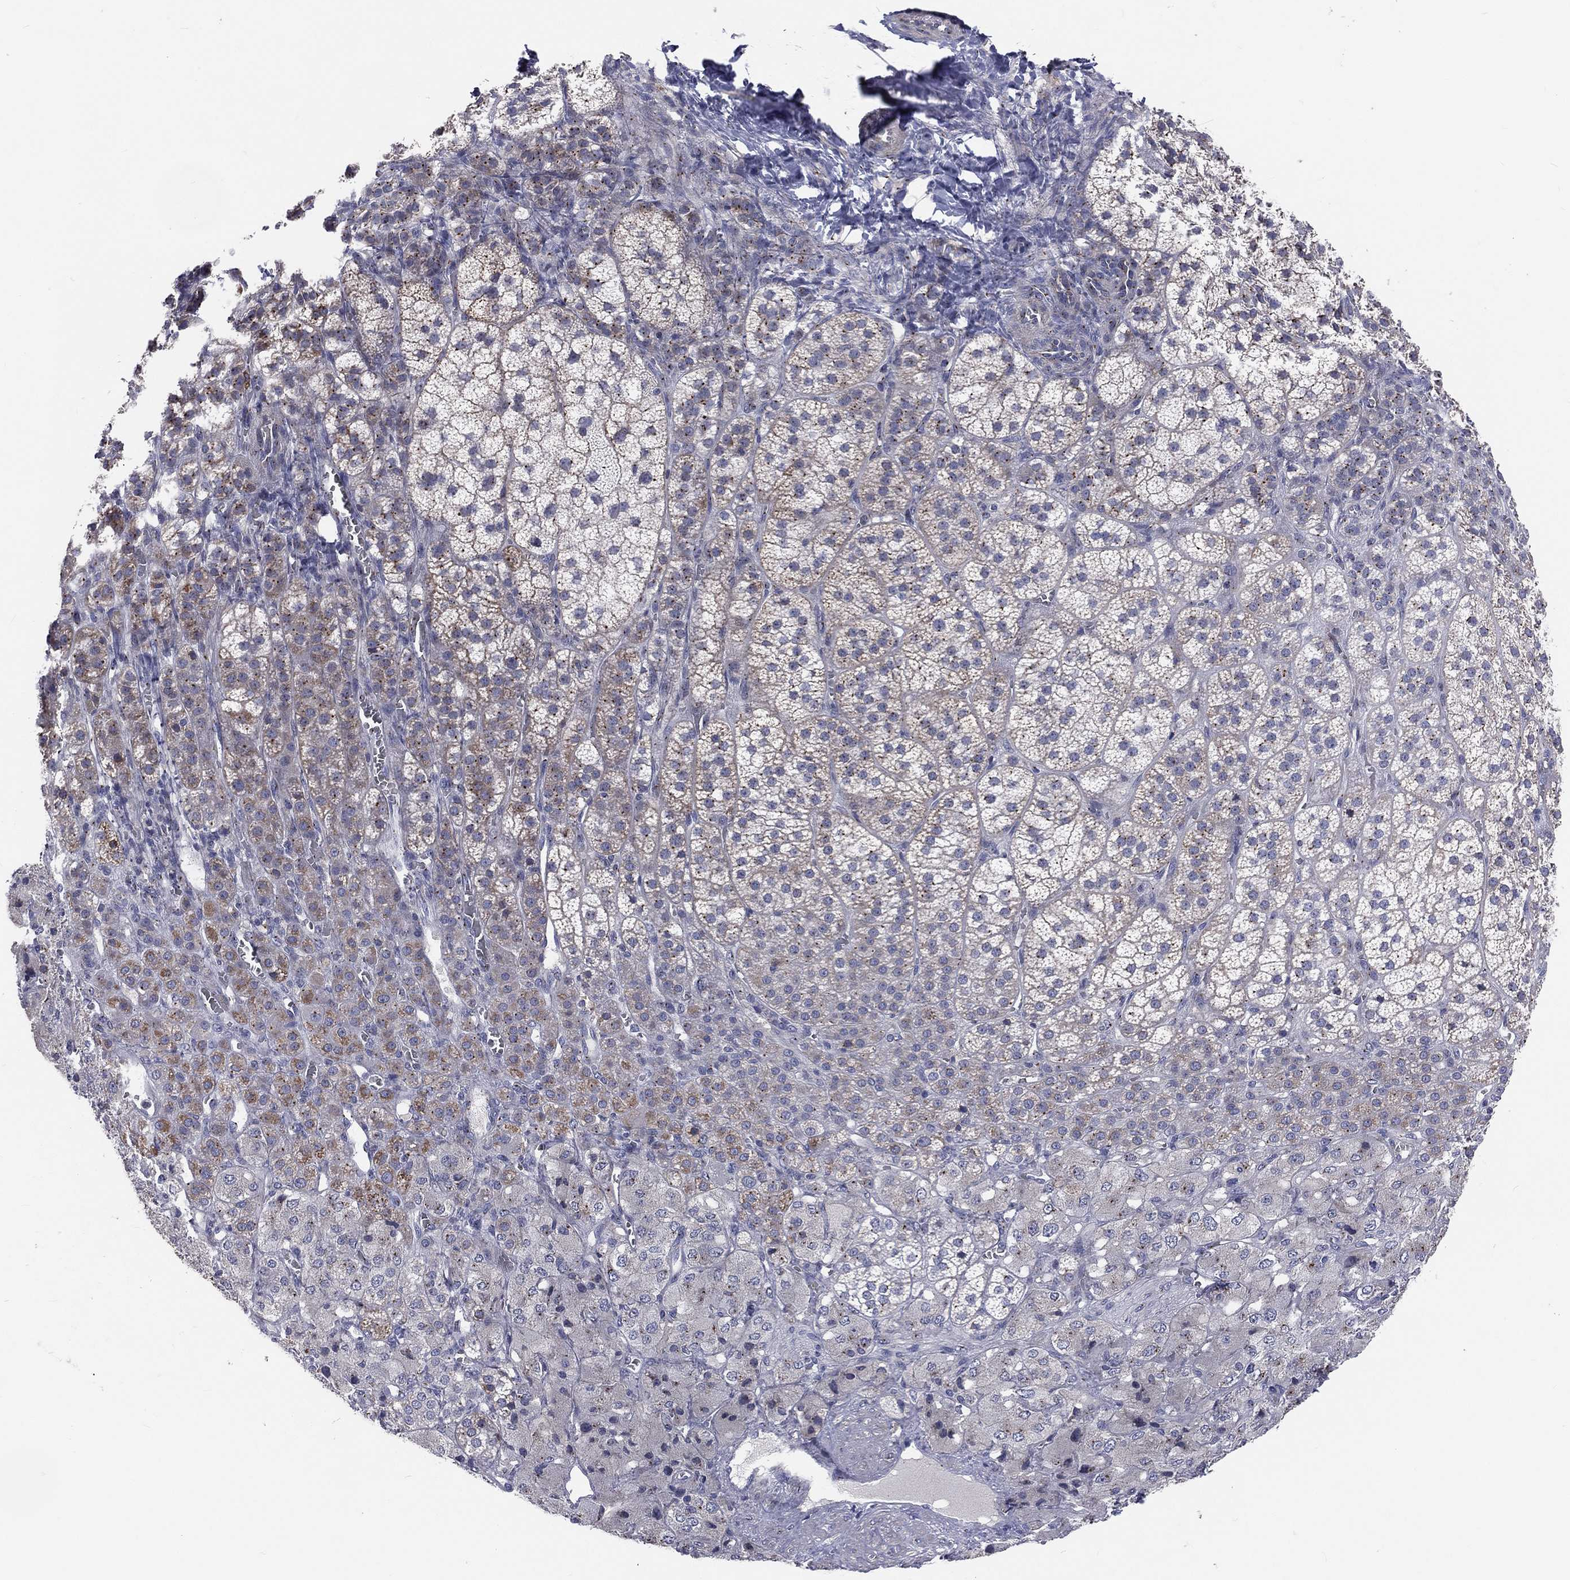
{"staining": {"intensity": "moderate", "quantity": "<25%", "location": "cytoplasmic/membranous"}, "tissue": "adrenal gland", "cell_type": "Glandular cells", "image_type": "normal", "snomed": [{"axis": "morphology", "description": "Normal tissue, NOS"}, {"axis": "topography", "description": "Adrenal gland"}], "caption": "The micrograph exhibits immunohistochemical staining of normal adrenal gland. There is moderate cytoplasmic/membranous expression is seen in about <25% of glandular cells. The protein of interest is shown in brown color, while the nuclei are stained blue.", "gene": "CROCC", "patient": {"sex": "female", "age": 60}}